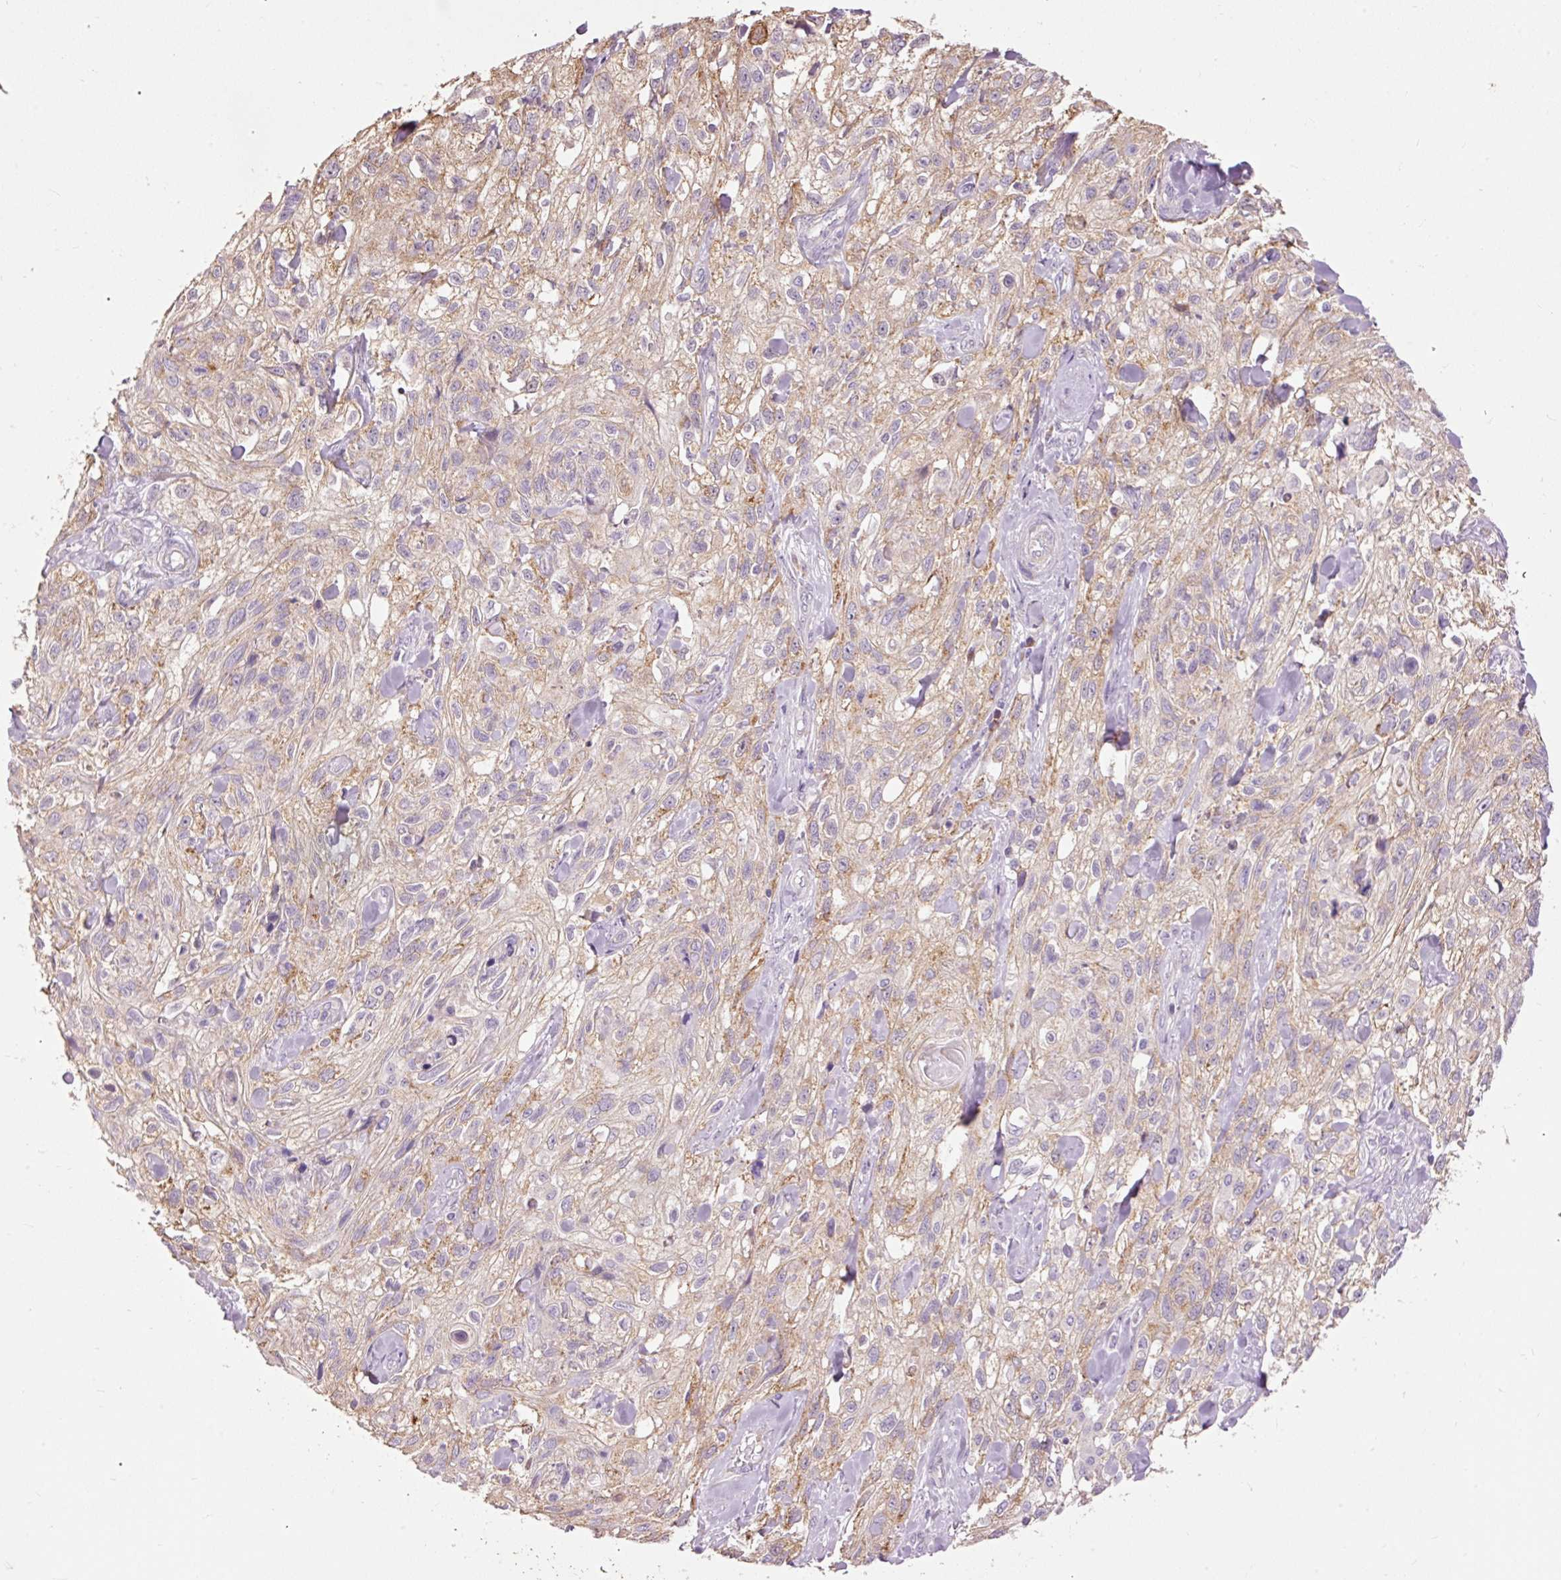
{"staining": {"intensity": "weak", "quantity": "<25%", "location": "cytoplasmic/membranous"}, "tissue": "skin cancer", "cell_type": "Tumor cells", "image_type": "cancer", "snomed": [{"axis": "morphology", "description": "Squamous cell carcinoma, NOS"}, {"axis": "topography", "description": "Skin"}, {"axis": "topography", "description": "Vulva"}], "caption": "An immunohistochemistry (IHC) photomicrograph of skin cancer is shown. There is no staining in tumor cells of skin cancer.", "gene": "PRDX5", "patient": {"sex": "female", "age": 86}}